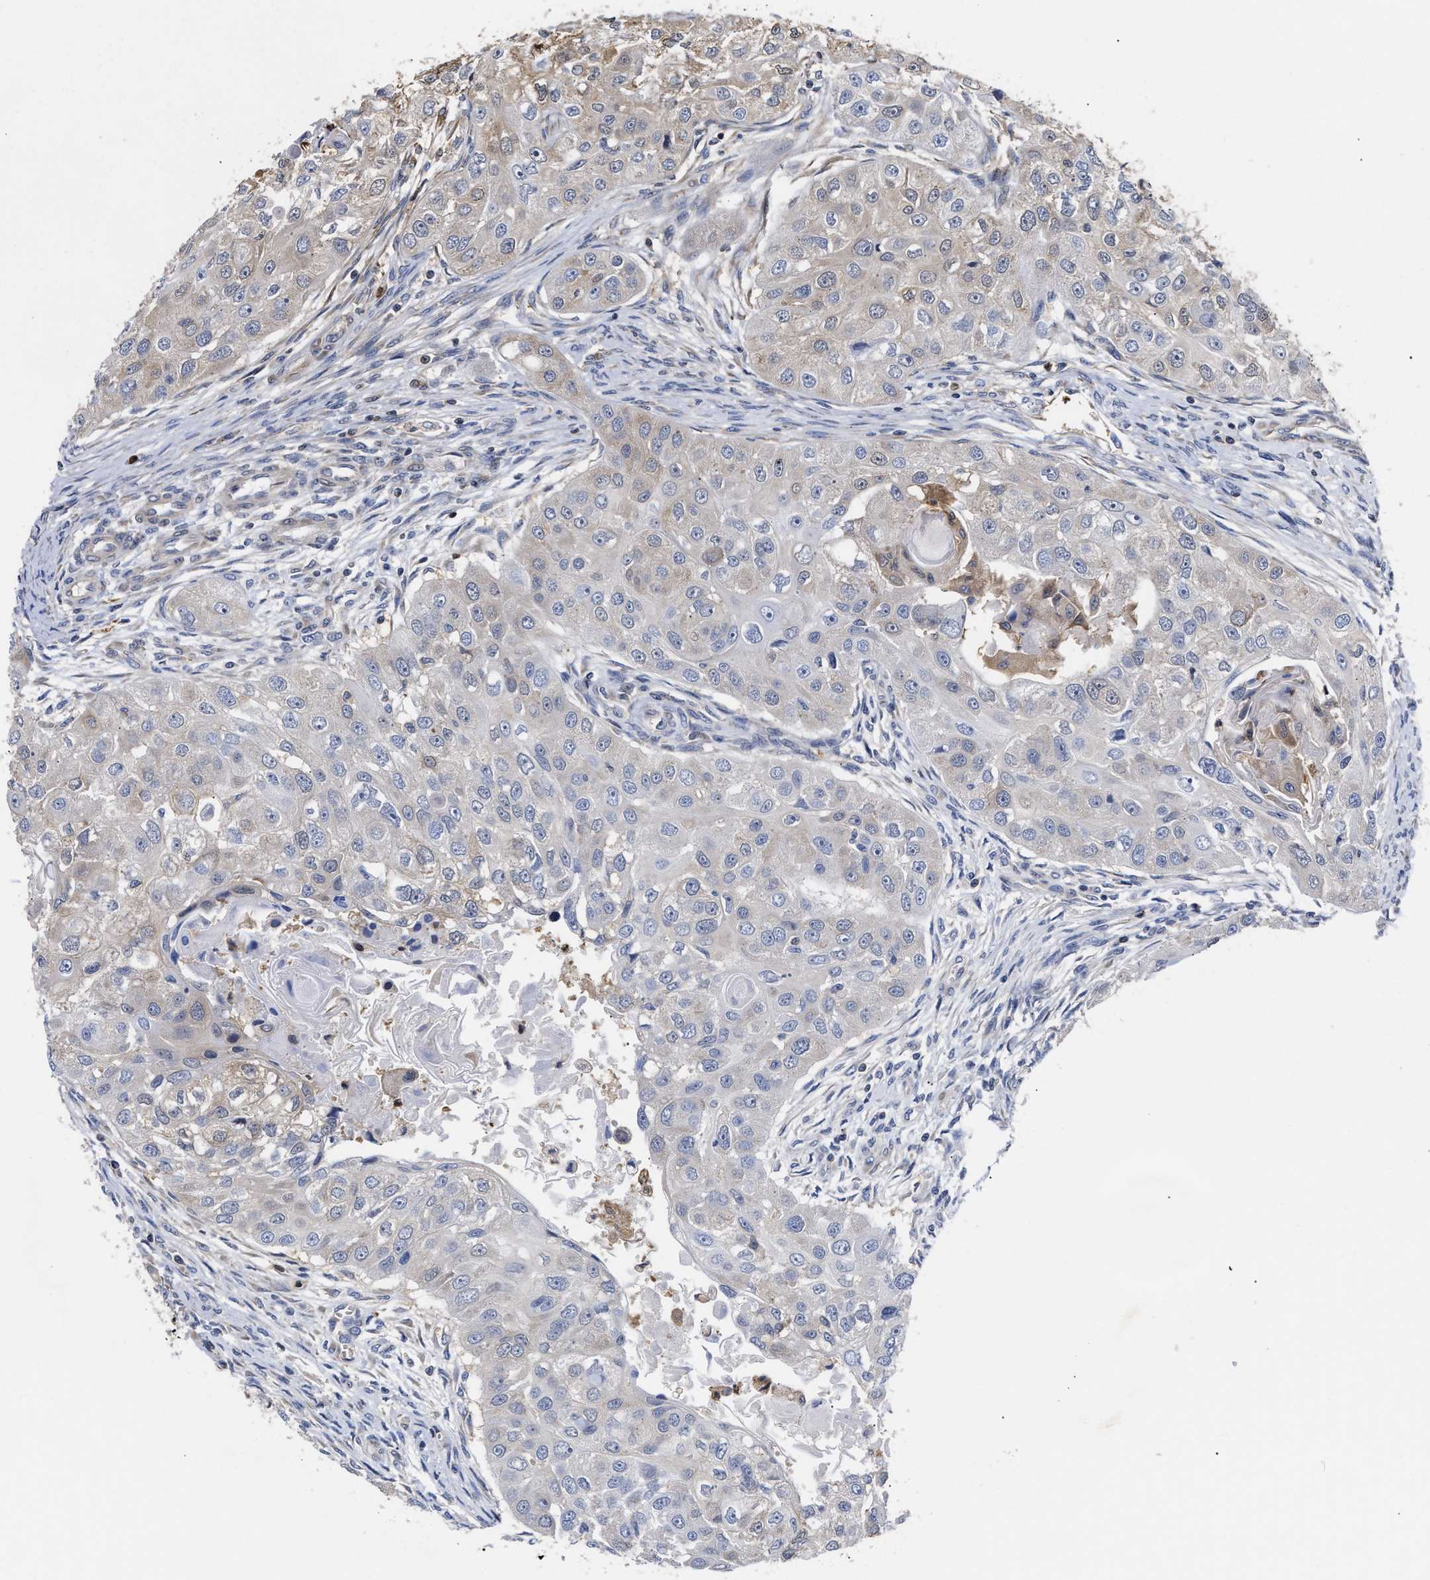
{"staining": {"intensity": "weak", "quantity": "25%-75%", "location": "cytoplasmic/membranous"}, "tissue": "head and neck cancer", "cell_type": "Tumor cells", "image_type": "cancer", "snomed": [{"axis": "morphology", "description": "Normal tissue, NOS"}, {"axis": "morphology", "description": "Squamous cell carcinoma, NOS"}, {"axis": "topography", "description": "Skeletal muscle"}, {"axis": "topography", "description": "Head-Neck"}], "caption": "IHC of human head and neck cancer (squamous cell carcinoma) shows low levels of weak cytoplasmic/membranous positivity in approximately 25%-75% of tumor cells. The protein is shown in brown color, while the nuclei are stained blue.", "gene": "KLHDC1", "patient": {"sex": "male", "age": 51}}